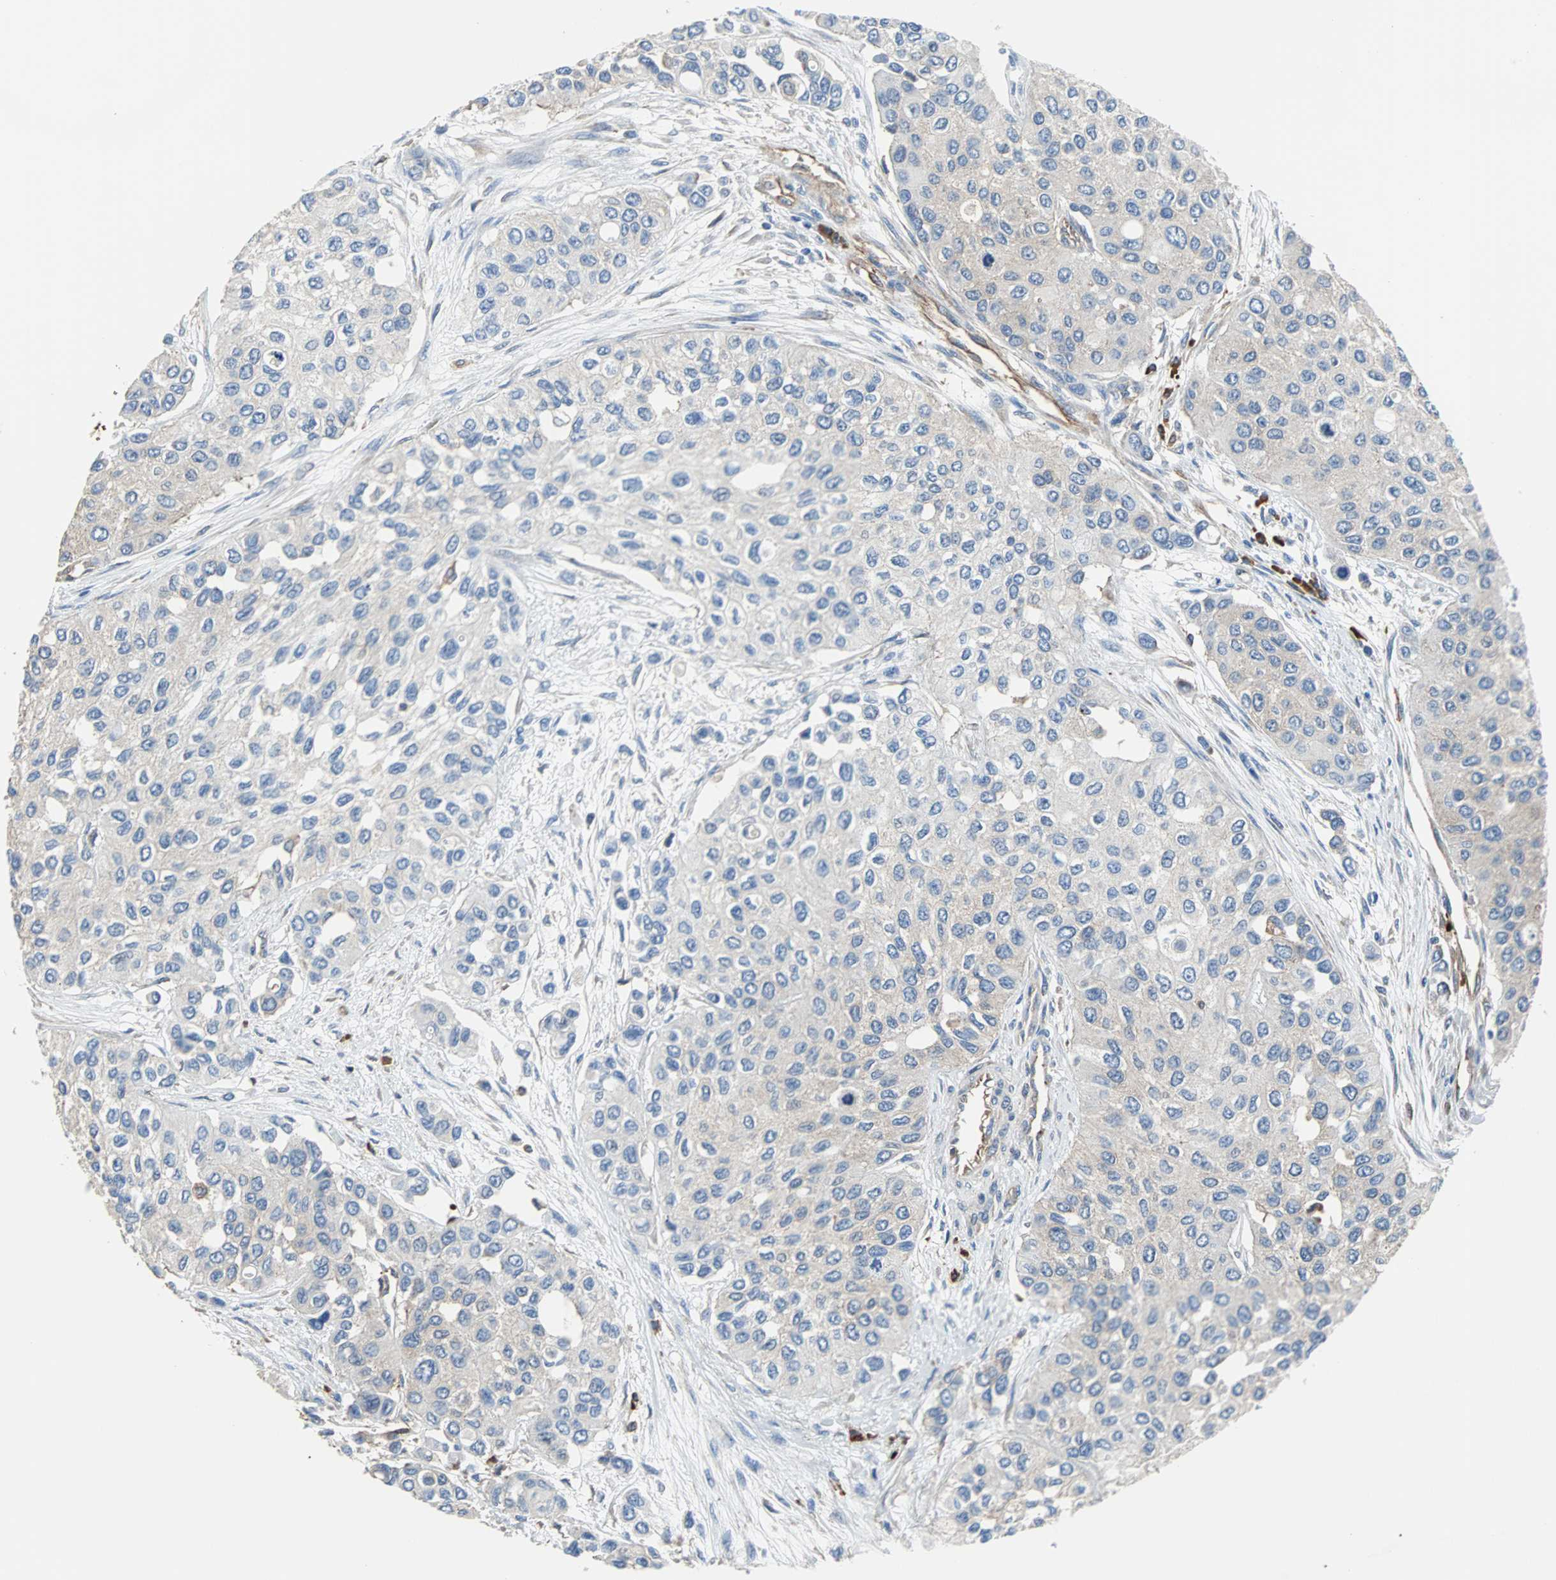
{"staining": {"intensity": "weak", "quantity": ">75%", "location": "cytoplasmic/membranous"}, "tissue": "urothelial cancer", "cell_type": "Tumor cells", "image_type": "cancer", "snomed": [{"axis": "morphology", "description": "Urothelial carcinoma, High grade"}, {"axis": "topography", "description": "Urinary bladder"}], "caption": "Tumor cells display low levels of weak cytoplasmic/membranous staining in approximately >75% of cells in human high-grade urothelial carcinoma.", "gene": "PLCG2", "patient": {"sex": "female", "age": 56}}